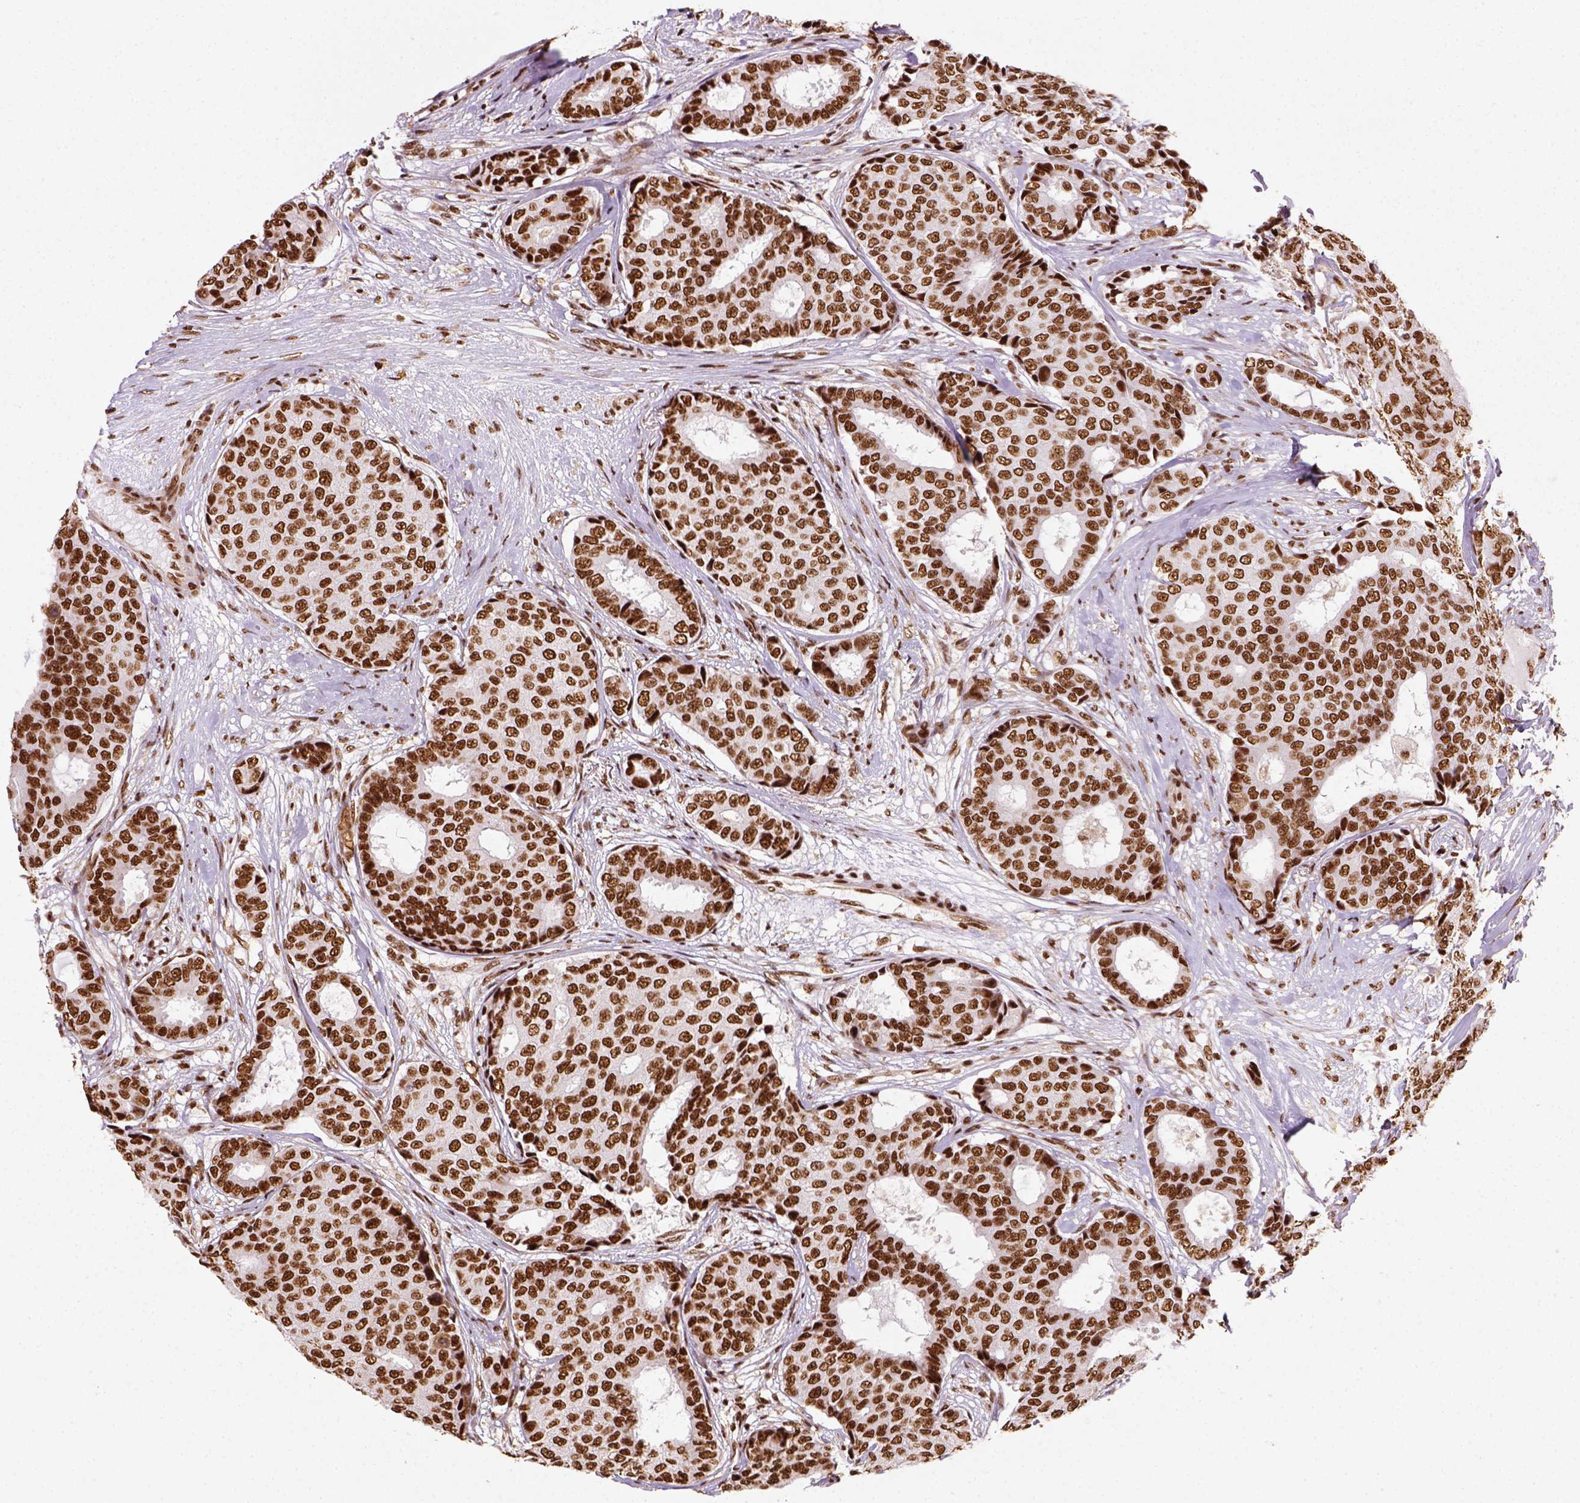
{"staining": {"intensity": "strong", "quantity": ">75%", "location": "nuclear"}, "tissue": "breast cancer", "cell_type": "Tumor cells", "image_type": "cancer", "snomed": [{"axis": "morphology", "description": "Duct carcinoma"}, {"axis": "topography", "description": "Breast"}], "caption": "Infiltrating ductal carcinoma (breast) stained with a protein marker exhibits strong staining in tumor cells.", "gene": "CCAR1", "patient": {"sex": "female", "age": 75}}